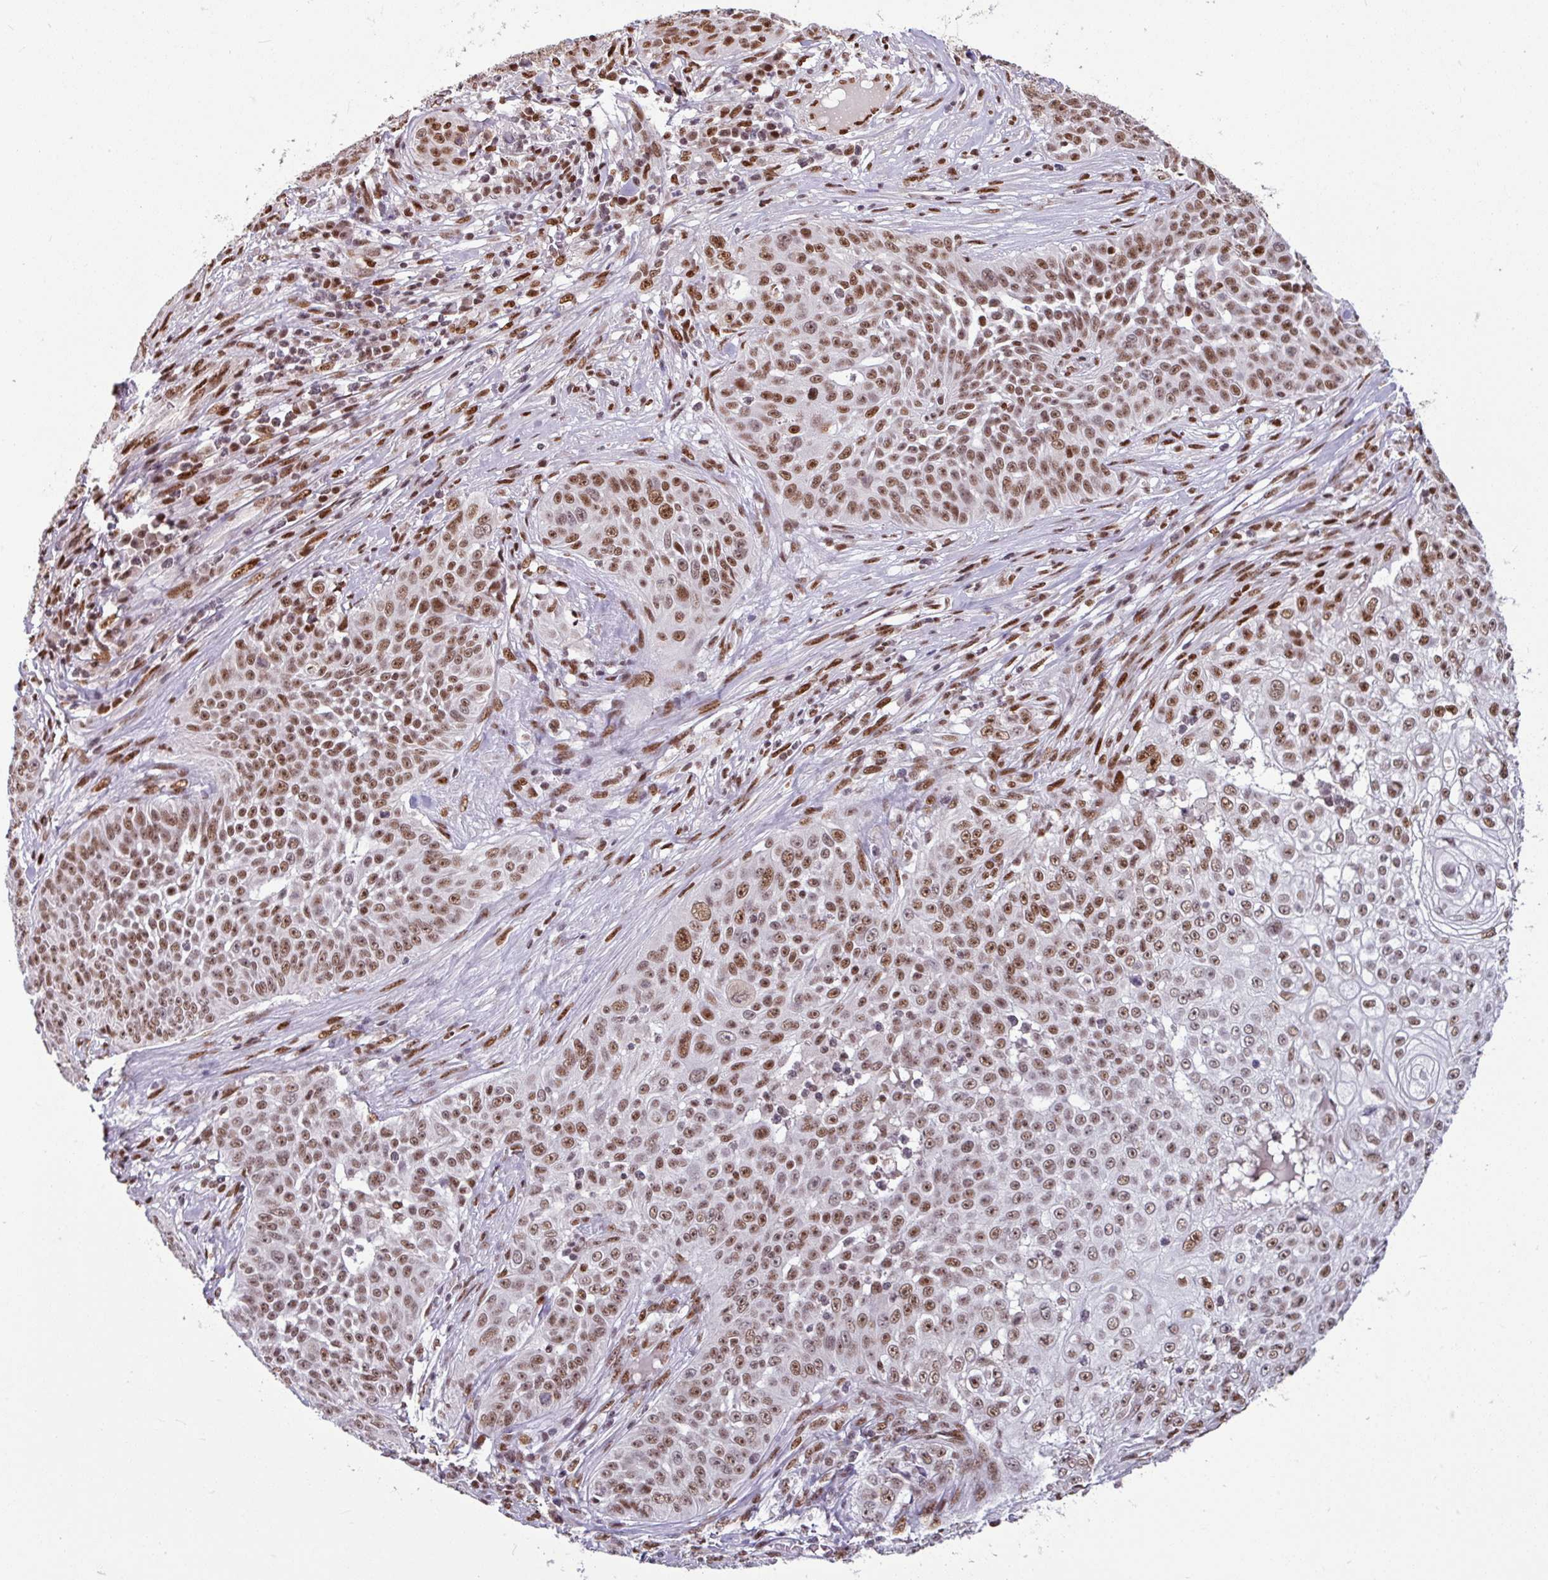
{"staining": {"intensity": "moderate", "quantity": ">75%", "location": "nuclear"}, "tissue": "skin cancer", "cell_type": "Tumor cells", "image_type": "cancer", "snomed": [{"axis": "morphology", "description": "Squamous cell carcinoma, NOS"}, {"axis": "topography", "description": "Skin"}], "caption": "Skin cancer (squamous cell carcinoma) was stained to show a protein in brown. There is medium levels of moderate nuclear expression in about >75% of tumor cells.", "gene": "TDG", "patient": {"sex": "male", "age": 24}}